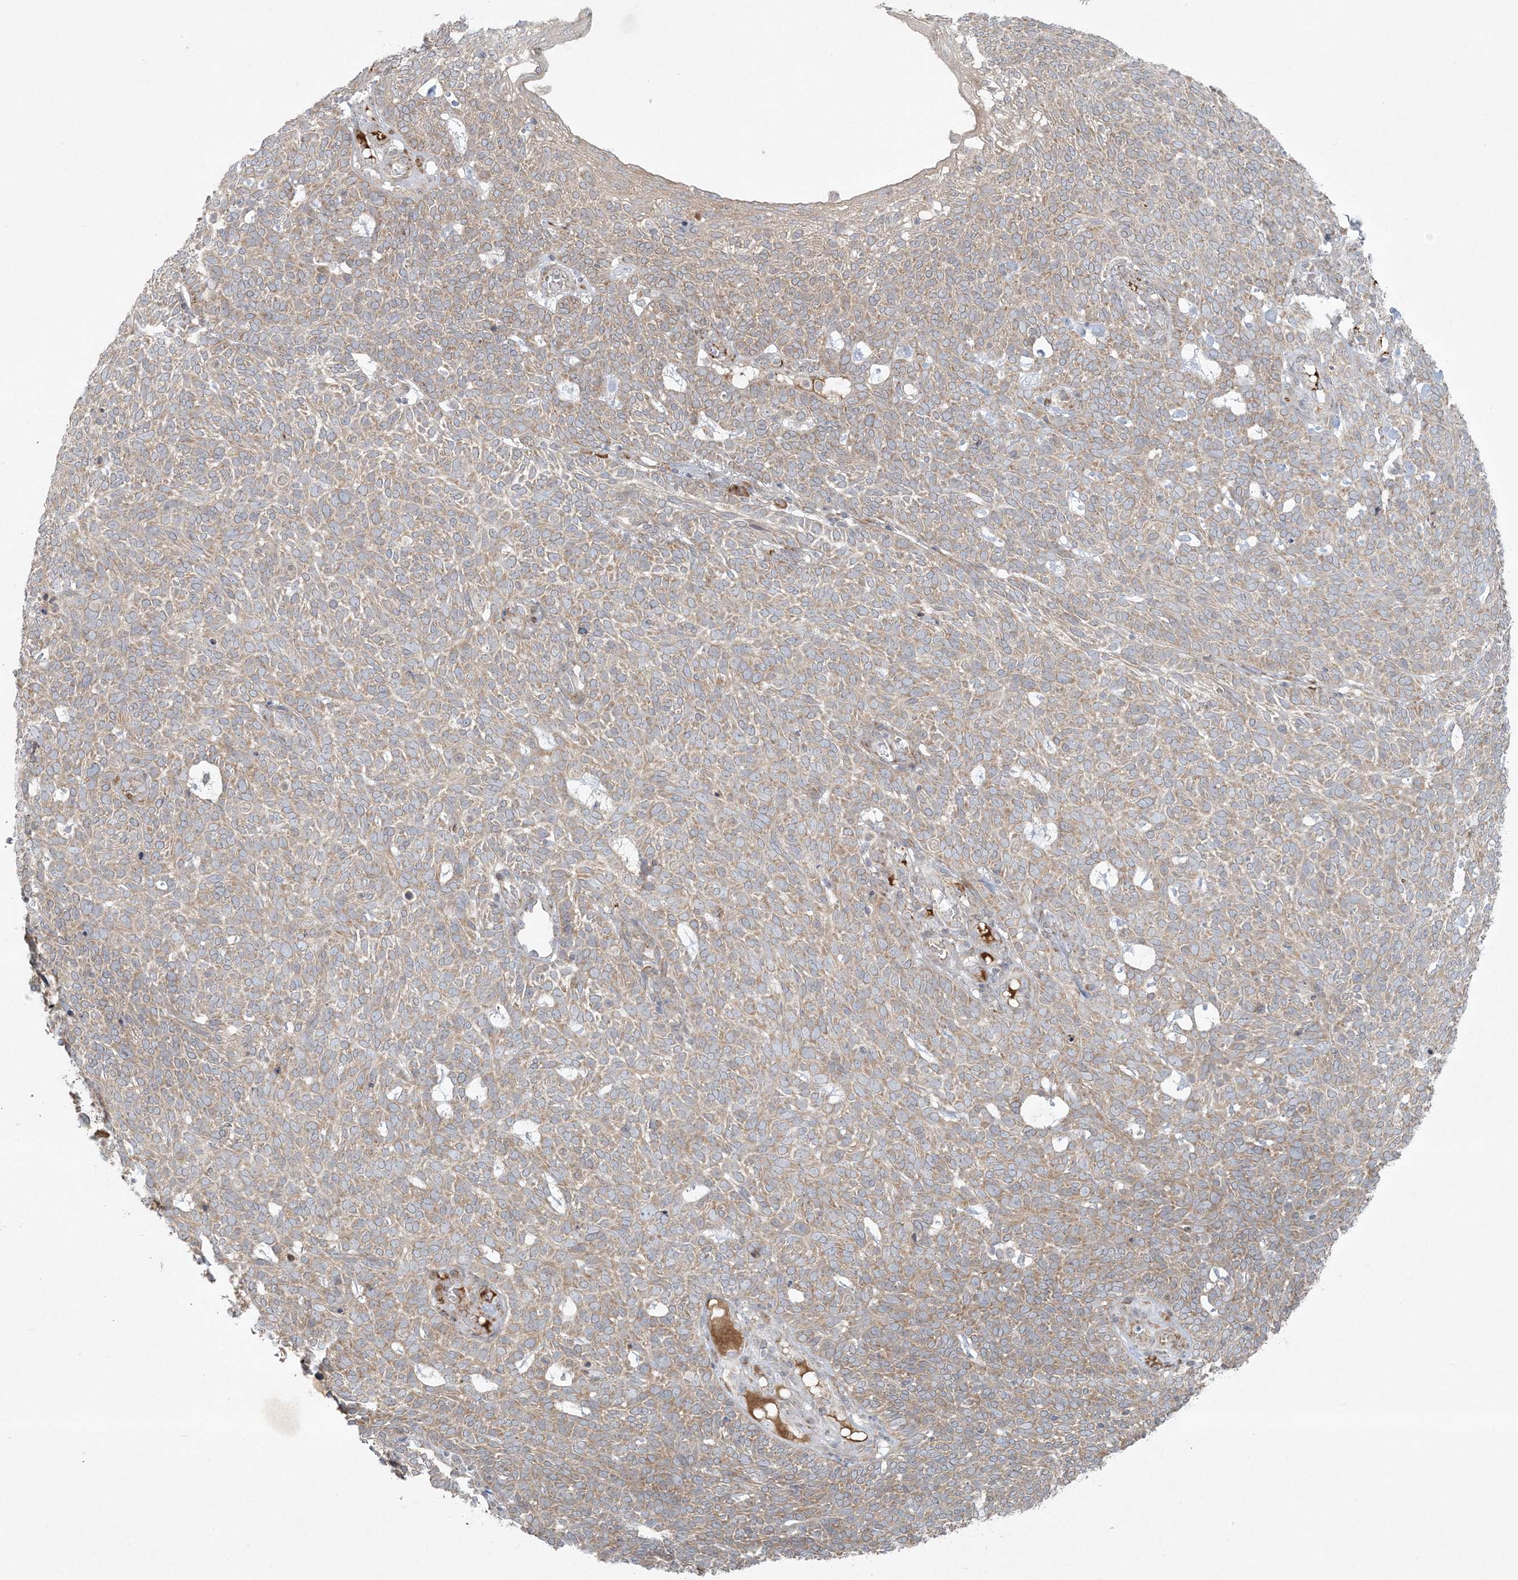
{"staining": {"intensity": "weak", "quantity": ">75%", "location": "cytoplasmic/membranous"}, "tissue": "skin cancer", "cell_type": "Tumor cells", "image_type": "cancer", "snomed": [{"axis": "morphology", "description": "Squamous cell carcinoma, NOS"}, {"axis": "topography", "description": "Skin"}], "caption": "Skin cancer (squamous cell carcinoma) stained with IHC reveals weak cytoplasmic/membranous expression in approximately >75% of tumor cells. The protein is shown in brown color, while the nuclei are stained blue.", "gene": "ZNF263", "patient": {"sex": "female", "age": 90}}